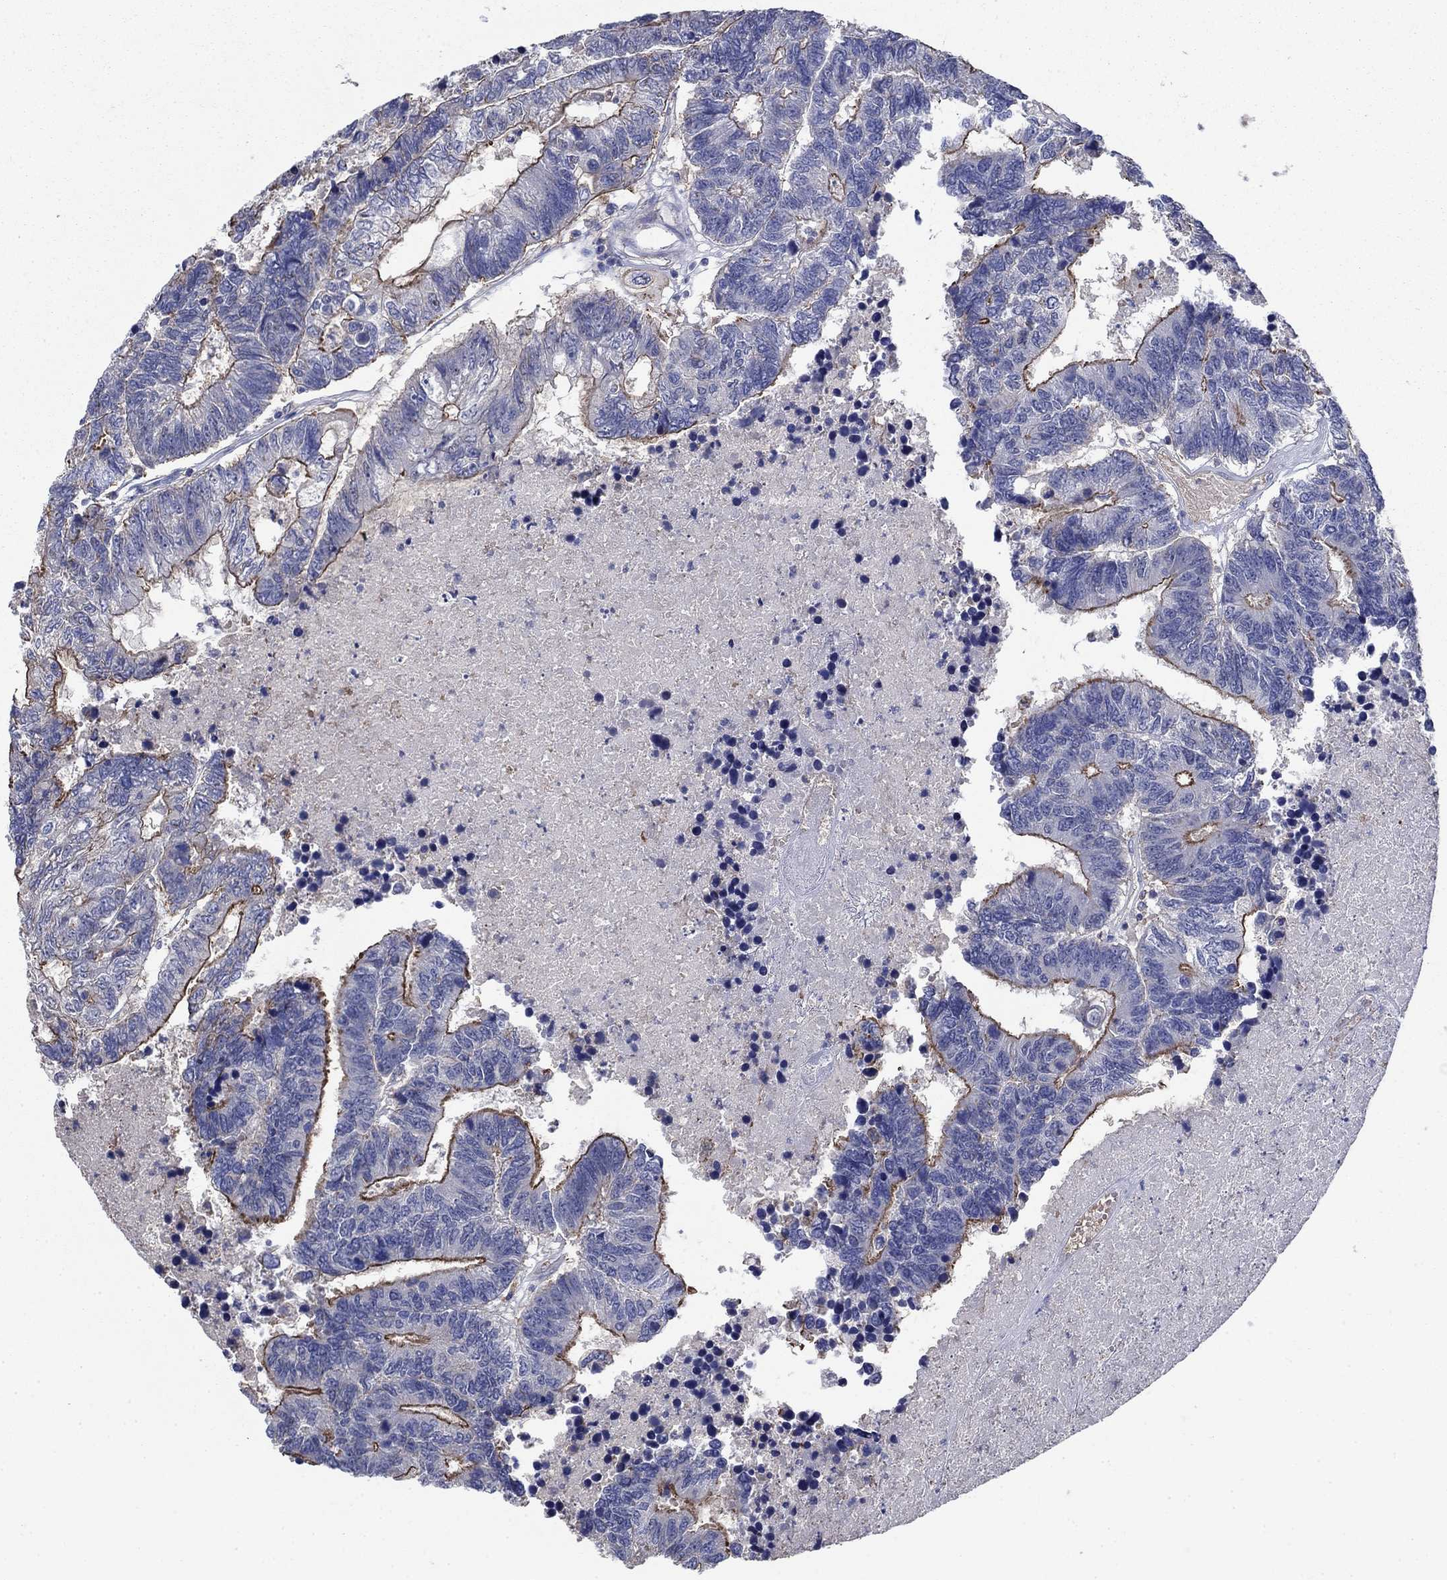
{"staining": {"intensity": "strong", "quantity": "25%-75%", "location": "cytoplasmic/membranous"}, "tissue": "colorectal cancer", "cell_type": "Tumor cells", "image_type": "cancer", "snomed": [{"axis": "morphology", "description": "Adenocarcinoma, NOS"}, {"axis": "topography", "description": "Colon"}], "caption": "DAB immunohistochemical staining of colorectal cancer demonstrates strong cytoplasmic/membranous protein expression in about 25%-75% of tumor cells.", "gene": "FLNC", "patient": {"sex": "female", "age": 48}}